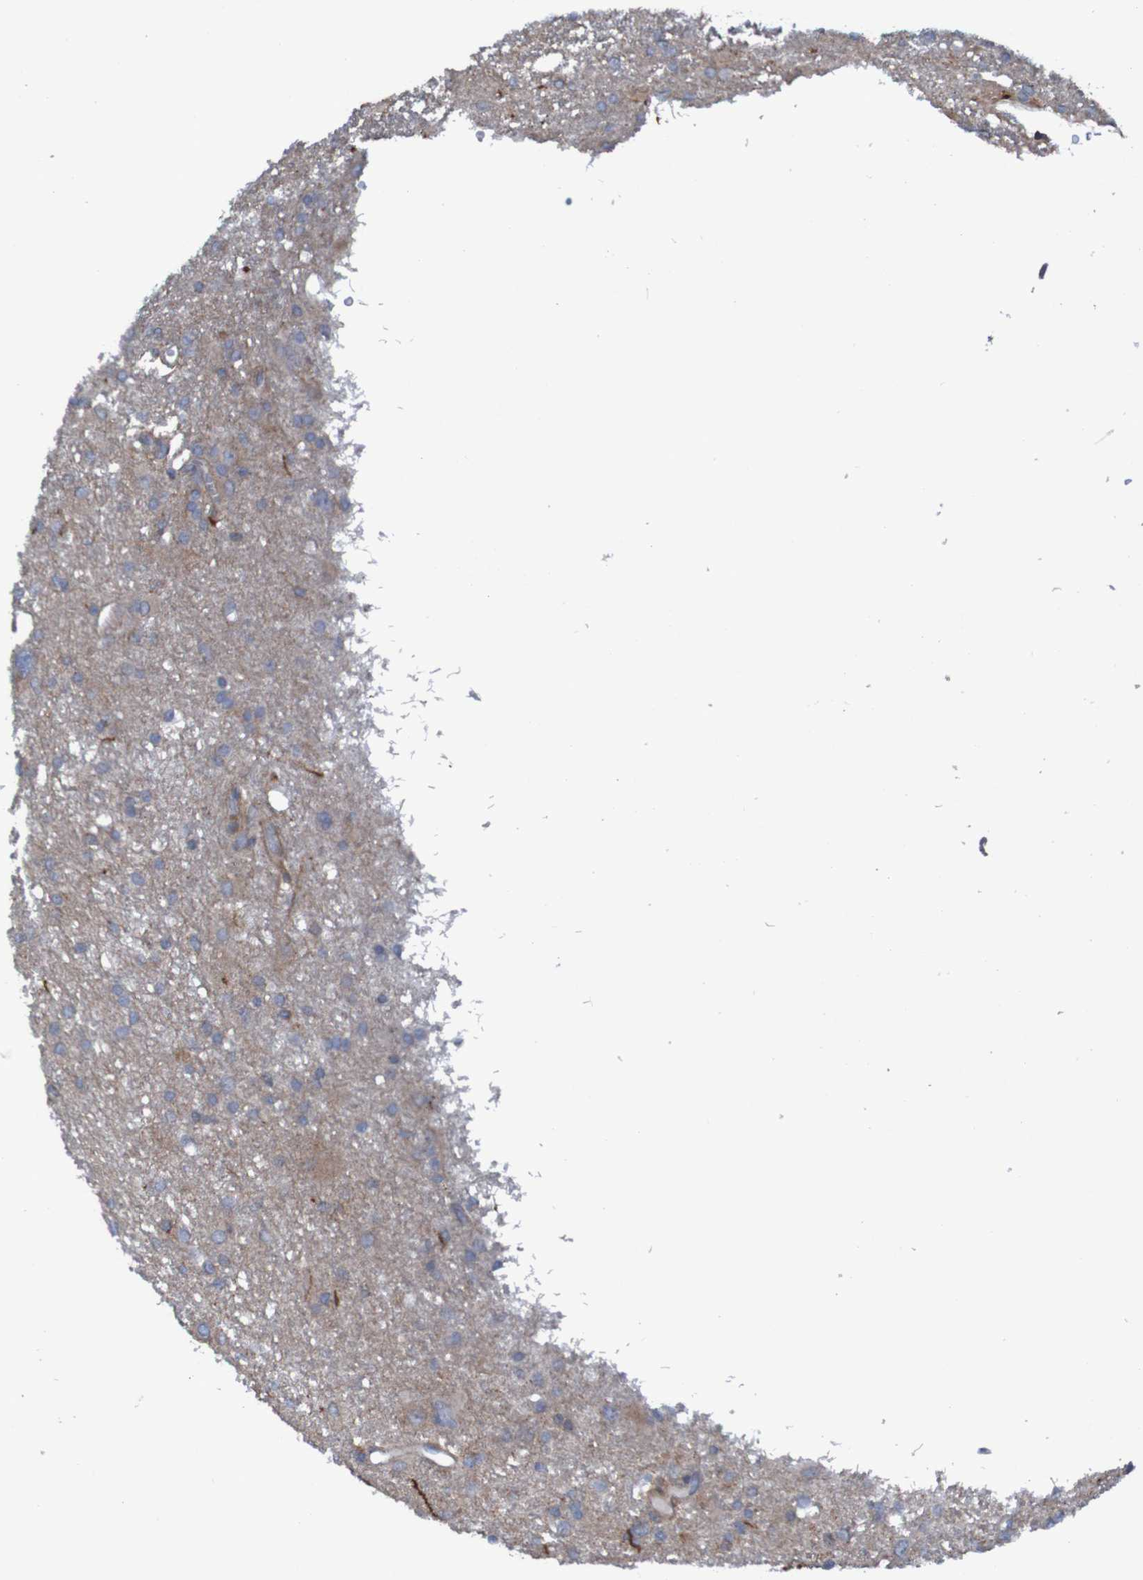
{"staining": {"intensity": "negative", "quantity": "none", "location": "none"}, "tissue": "glioma", "cell_type": "Tumor cells", "image_type": "cancer", "snomed": [{"axis": "morphology", "description": "Glioma, malignant, High grade"}, {"axis": "topography", "description": "Brain"}], "caption": "This is an immunohistochemistry (IHC) micrograph of human high-grade glioma (malignant). There is no expression in tumor cells.", "gene": "PDGFB", "patient": {"sex": "female", "age": 59}}